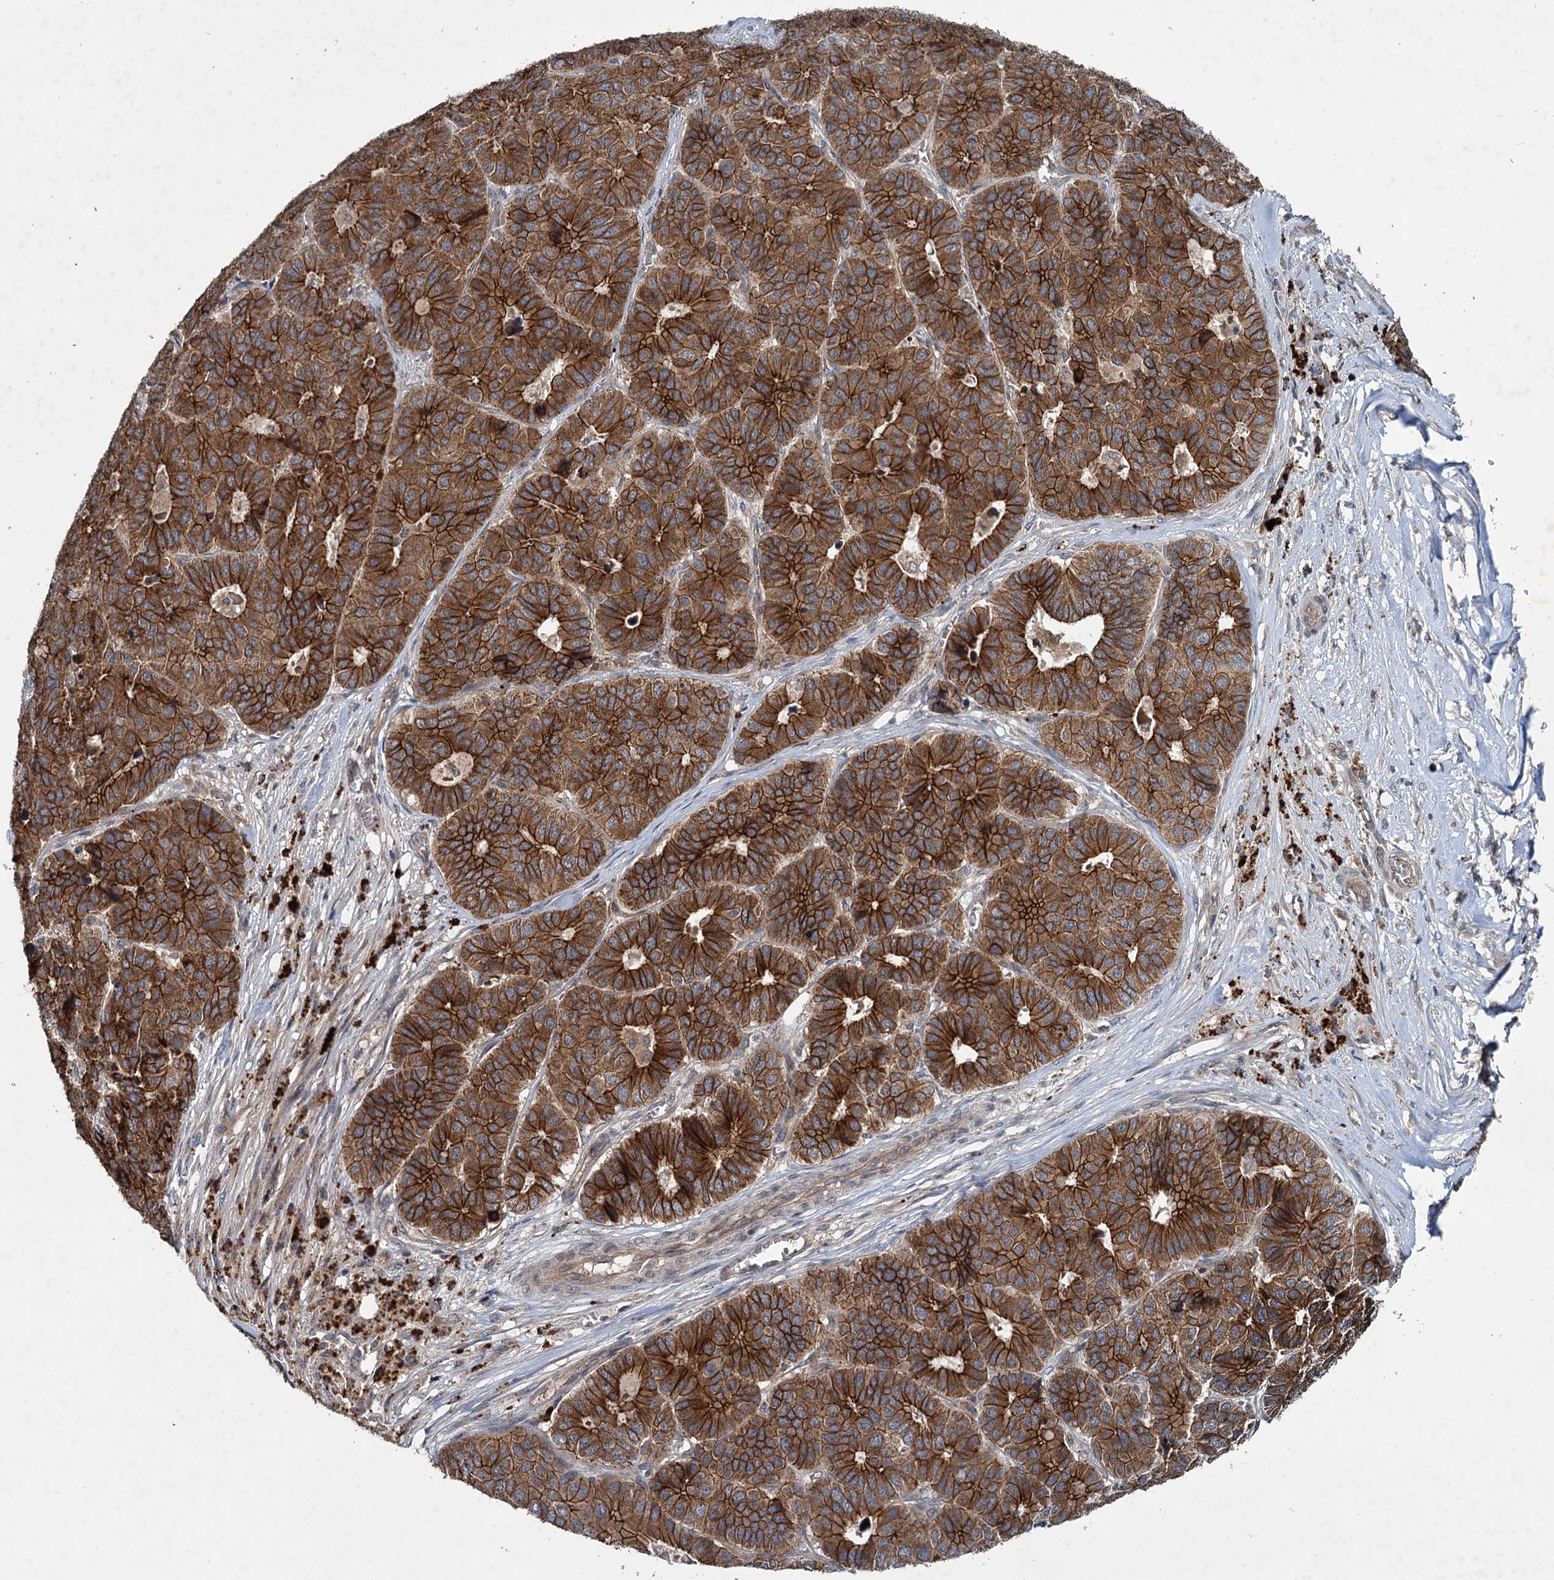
{"staining": {"intensity": "strong", "quantity": ">75%", "location": "cytoplasmic/membranous"}, "tissue": "pancreatic cancer", "cell_type": "Tumor cells", "image_type": "cancer", "snomed": [{"axis": "morphology", "description": "Adenocarcinoma, NOS"}, {"axis": "topography", "description": "Pancreas"}], "caption": "High-power microscopy captured an immunohistochemistry (IHC) image of pancreatic cancer, revealing strong cytoplasmic/membranous staining in about >75% of tumor cells.", "gene": "N4BP2L2", "patient": {"sex": "male", "age": 50}}